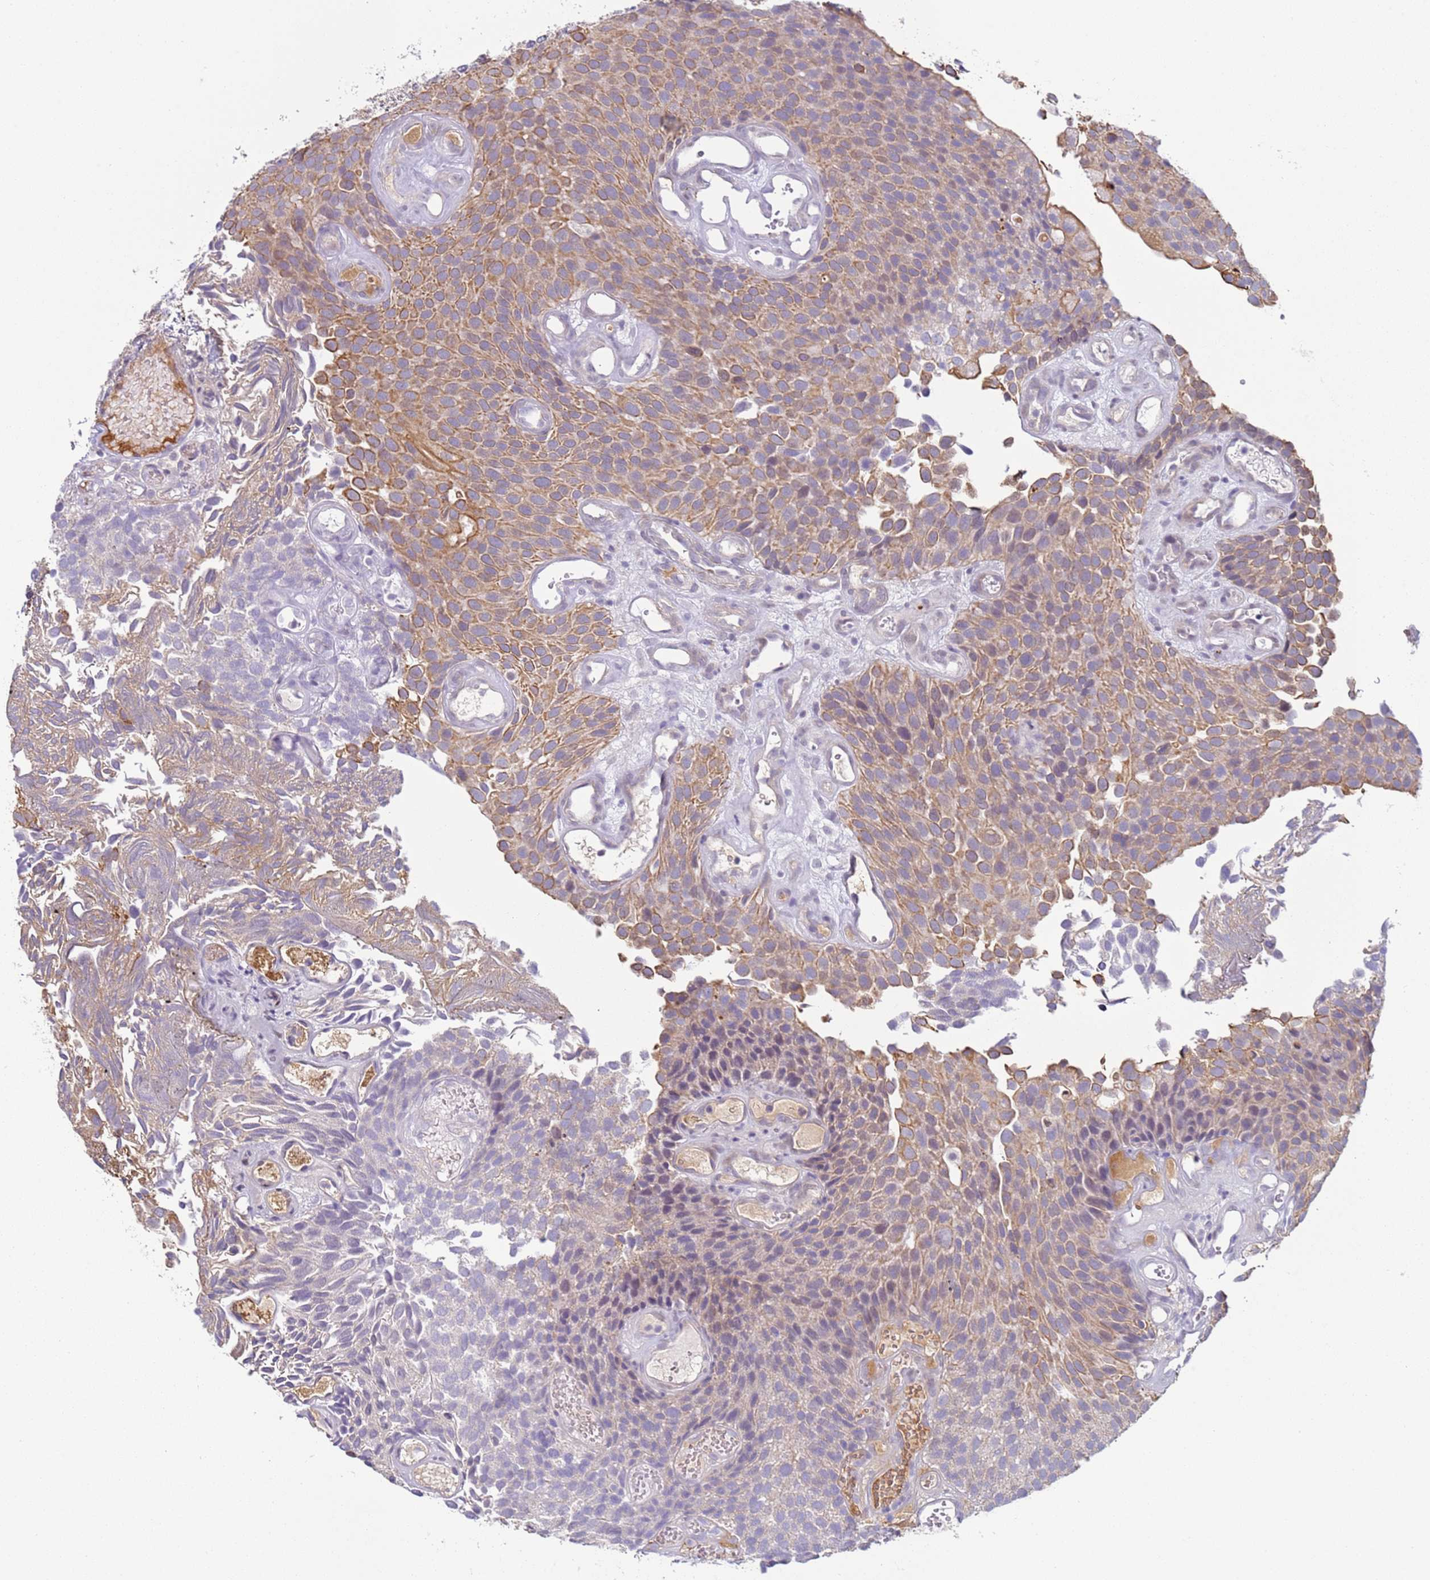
{"staining": {"intensity": "moderate", "quantity": ">75%", "location": "cytoplasmic/membranous"}, "tissue": "urothelial cancer", "cell_type": "Tumor cells", "image_type": "cancer", "snomed": [{"axis": "morphology", "description": "Urothelial carcinoma, Low grade"}, {"axis": "topography", "description": "Urinary bladder"}], "caption": "Moderate cytoplasmic/membranous expression is identified in about >75% of tumor cells in urothelial cancer.", "gene": "NPAP1", "patient": {"sex": "male", "age": 89}}